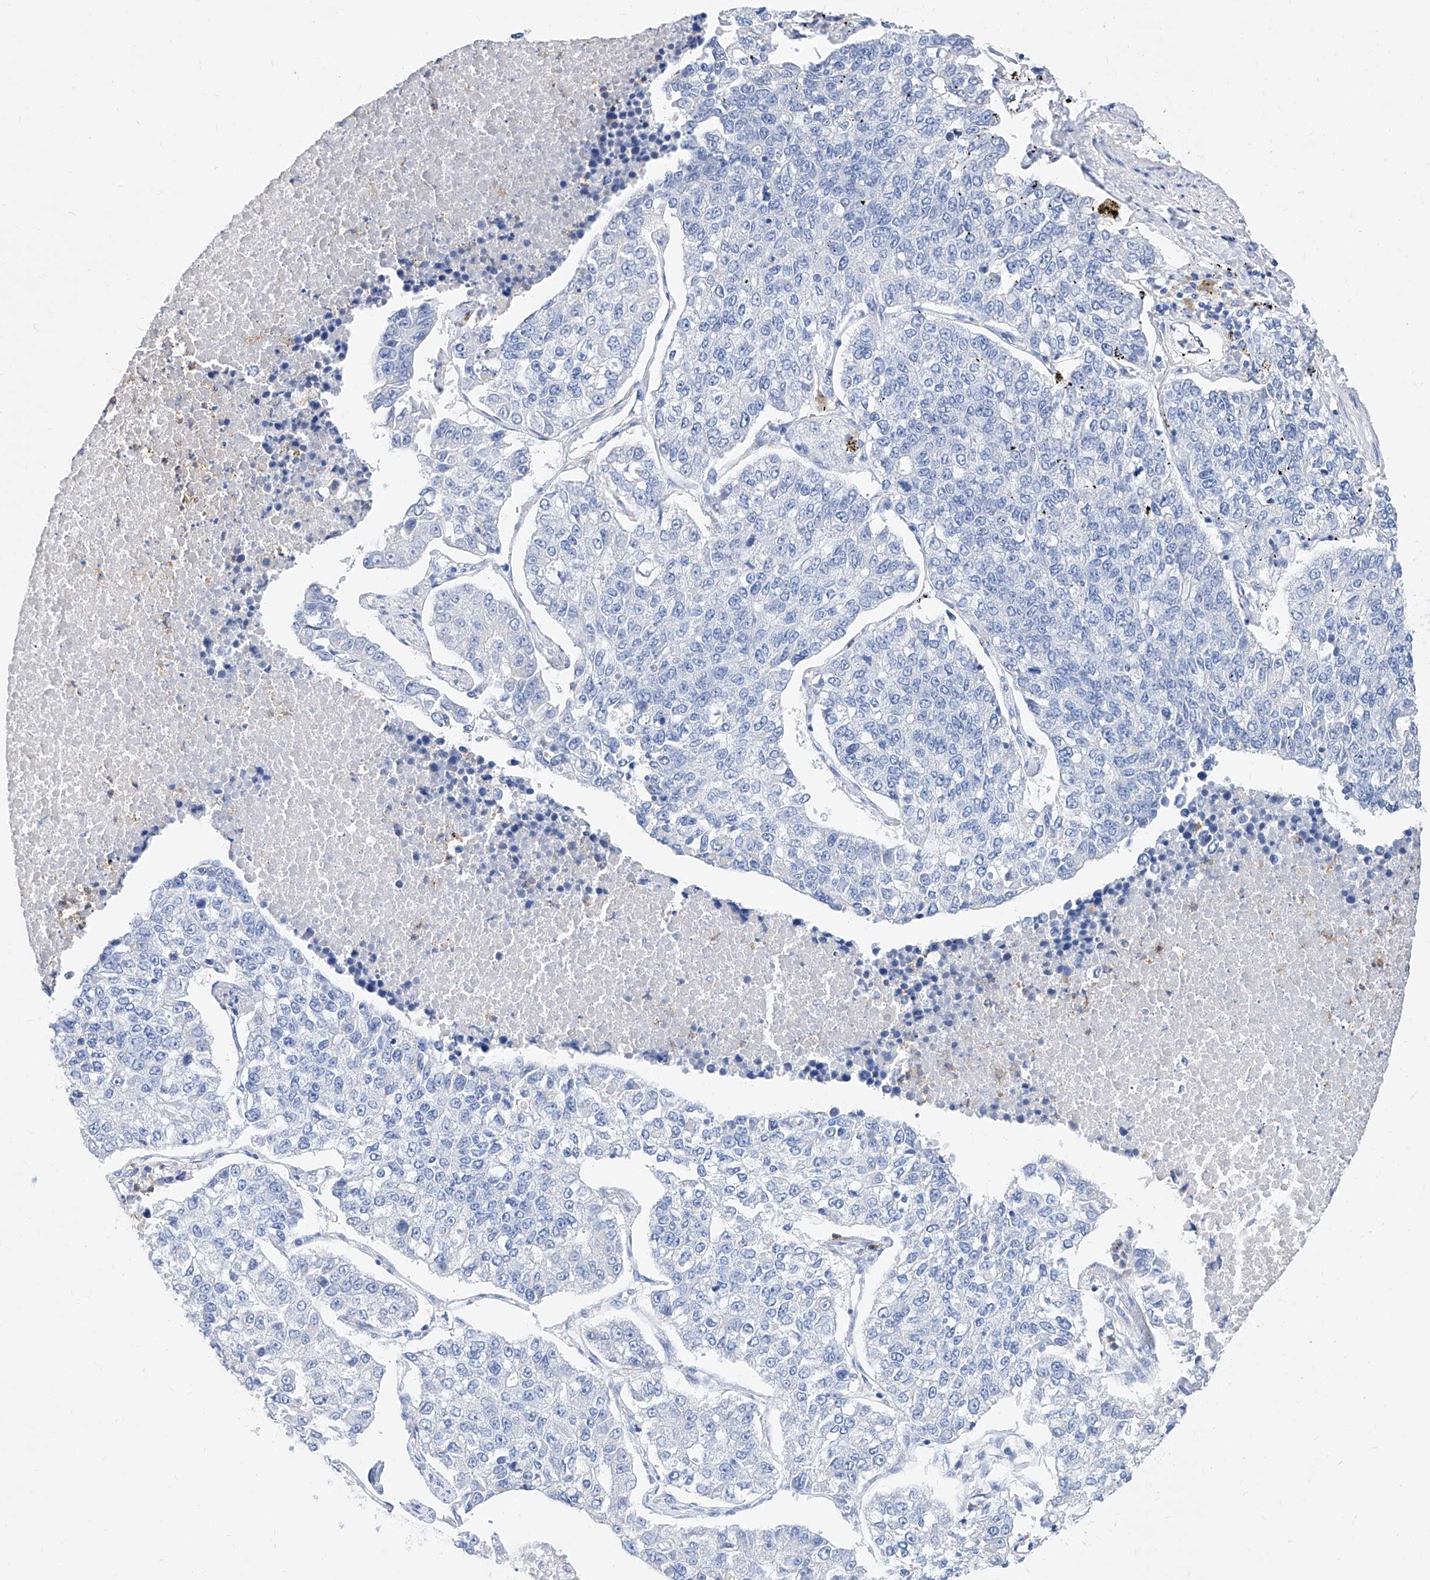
{"staining": {"intensity": "negative", "quantity": "none", "location": "none"}, "tissue": "lung cancer", "cell_type": "Tumor cells", "image_type": "cancer", "snomed": [{"axis": "morphology", "description": "Adenocarcinoma, NOS"}, {"axis": "topography", "description": "Lung"}], "caption": "High power microscopy histopathology image of an immunohistochemistry image of lung cancer (adenocarcinoma), revealing no significant staining in tumor cells.", "gene": "SLC25A29", "patient": {"sex": "male", "age": 49}}